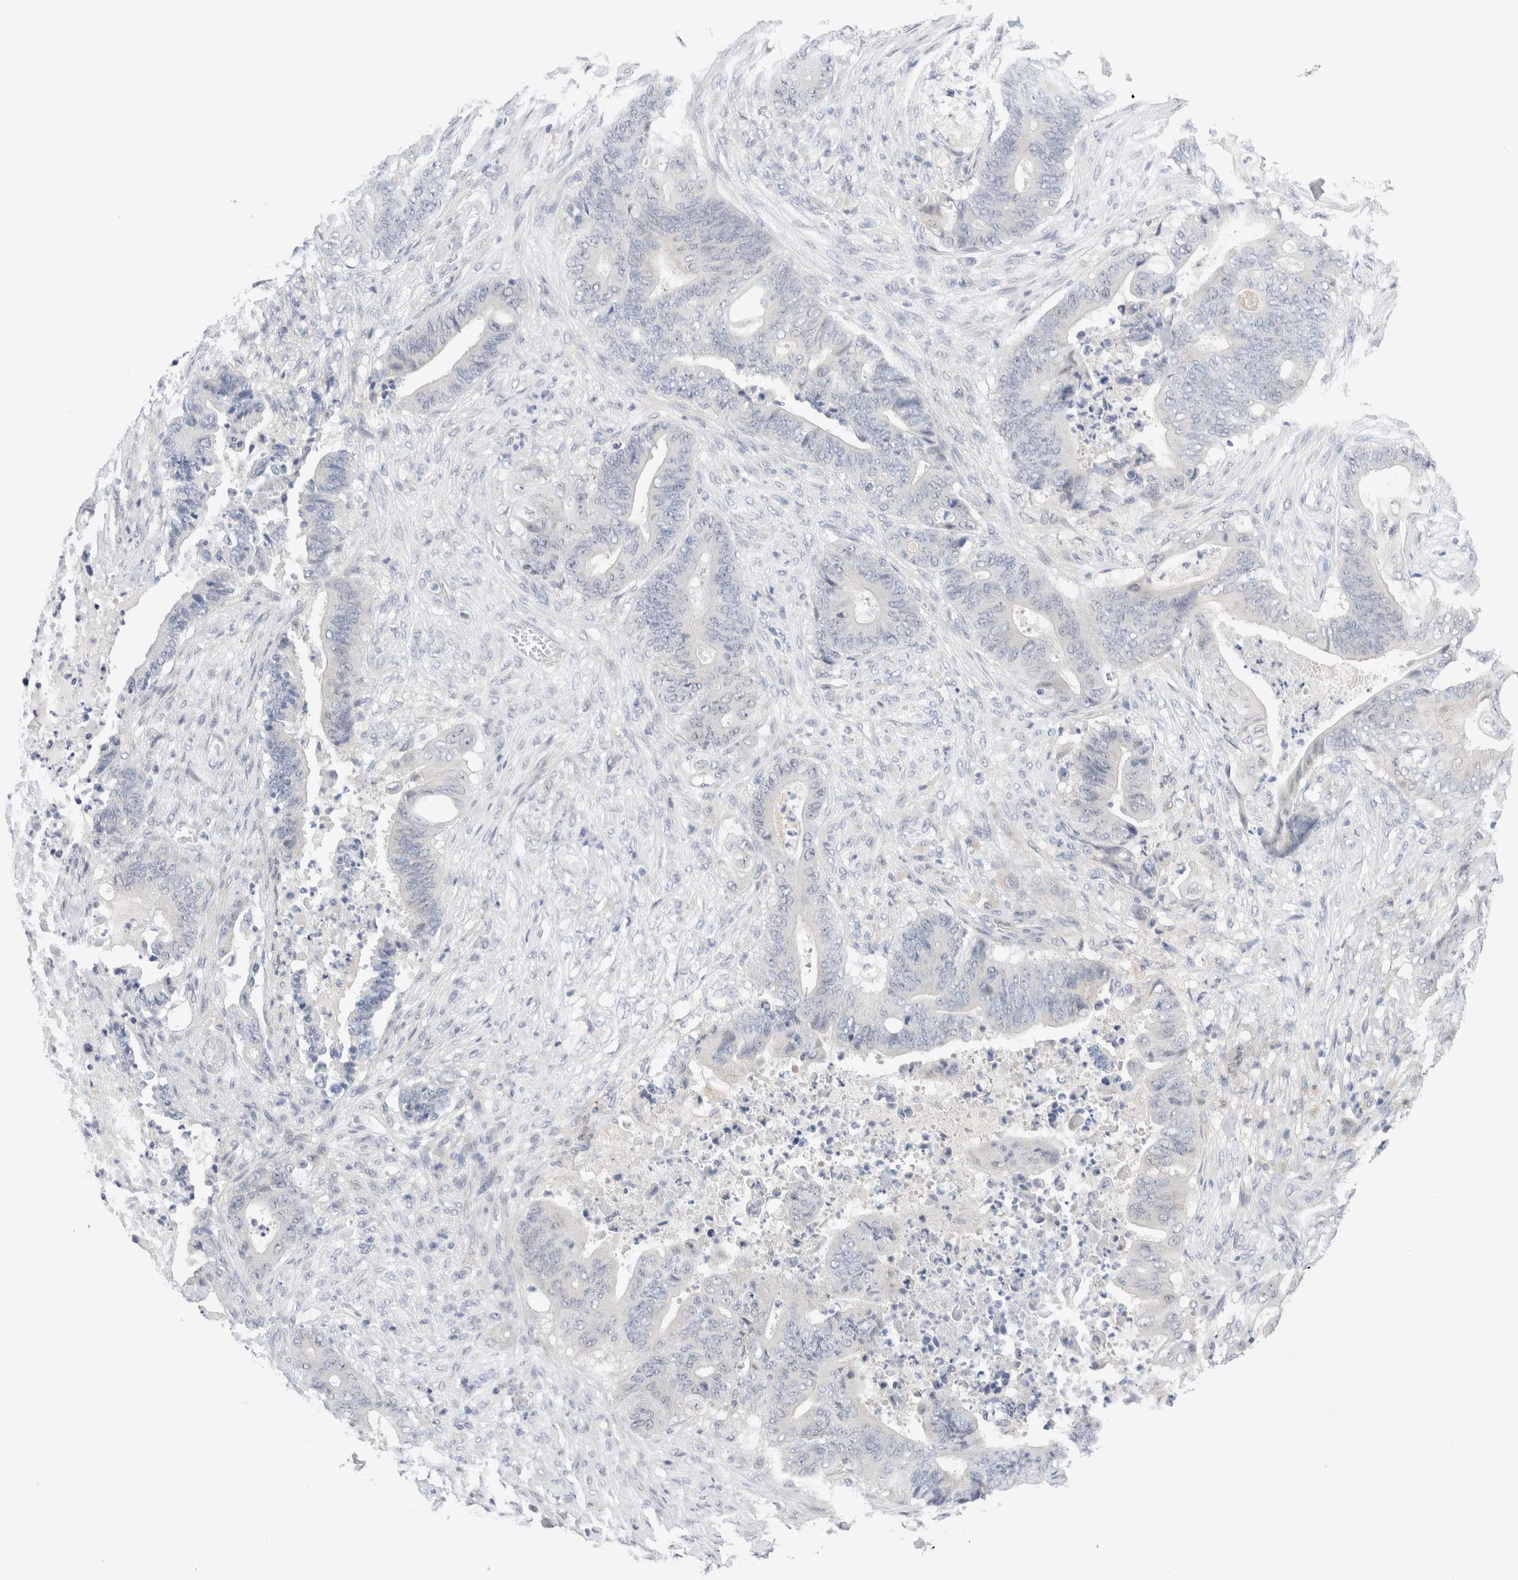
{"staining": {"intensity": "negative", "quantity": "none", "location": "none"}, "tissue": "stomach cancer", "cell_type": "Tumor cells", "image_type": "cancer", "snomed": [{"axis": "morphology", "description": "Adenocarcinoma, NOS"}, {"axis": "topography", "description": "Stomach"}], "caption": "Micrograph shows no protein staining in tumor cells of stomach cancer tissue.", "gene": "DNAJB6", "patient": {"sex": "female", "age": 73}}